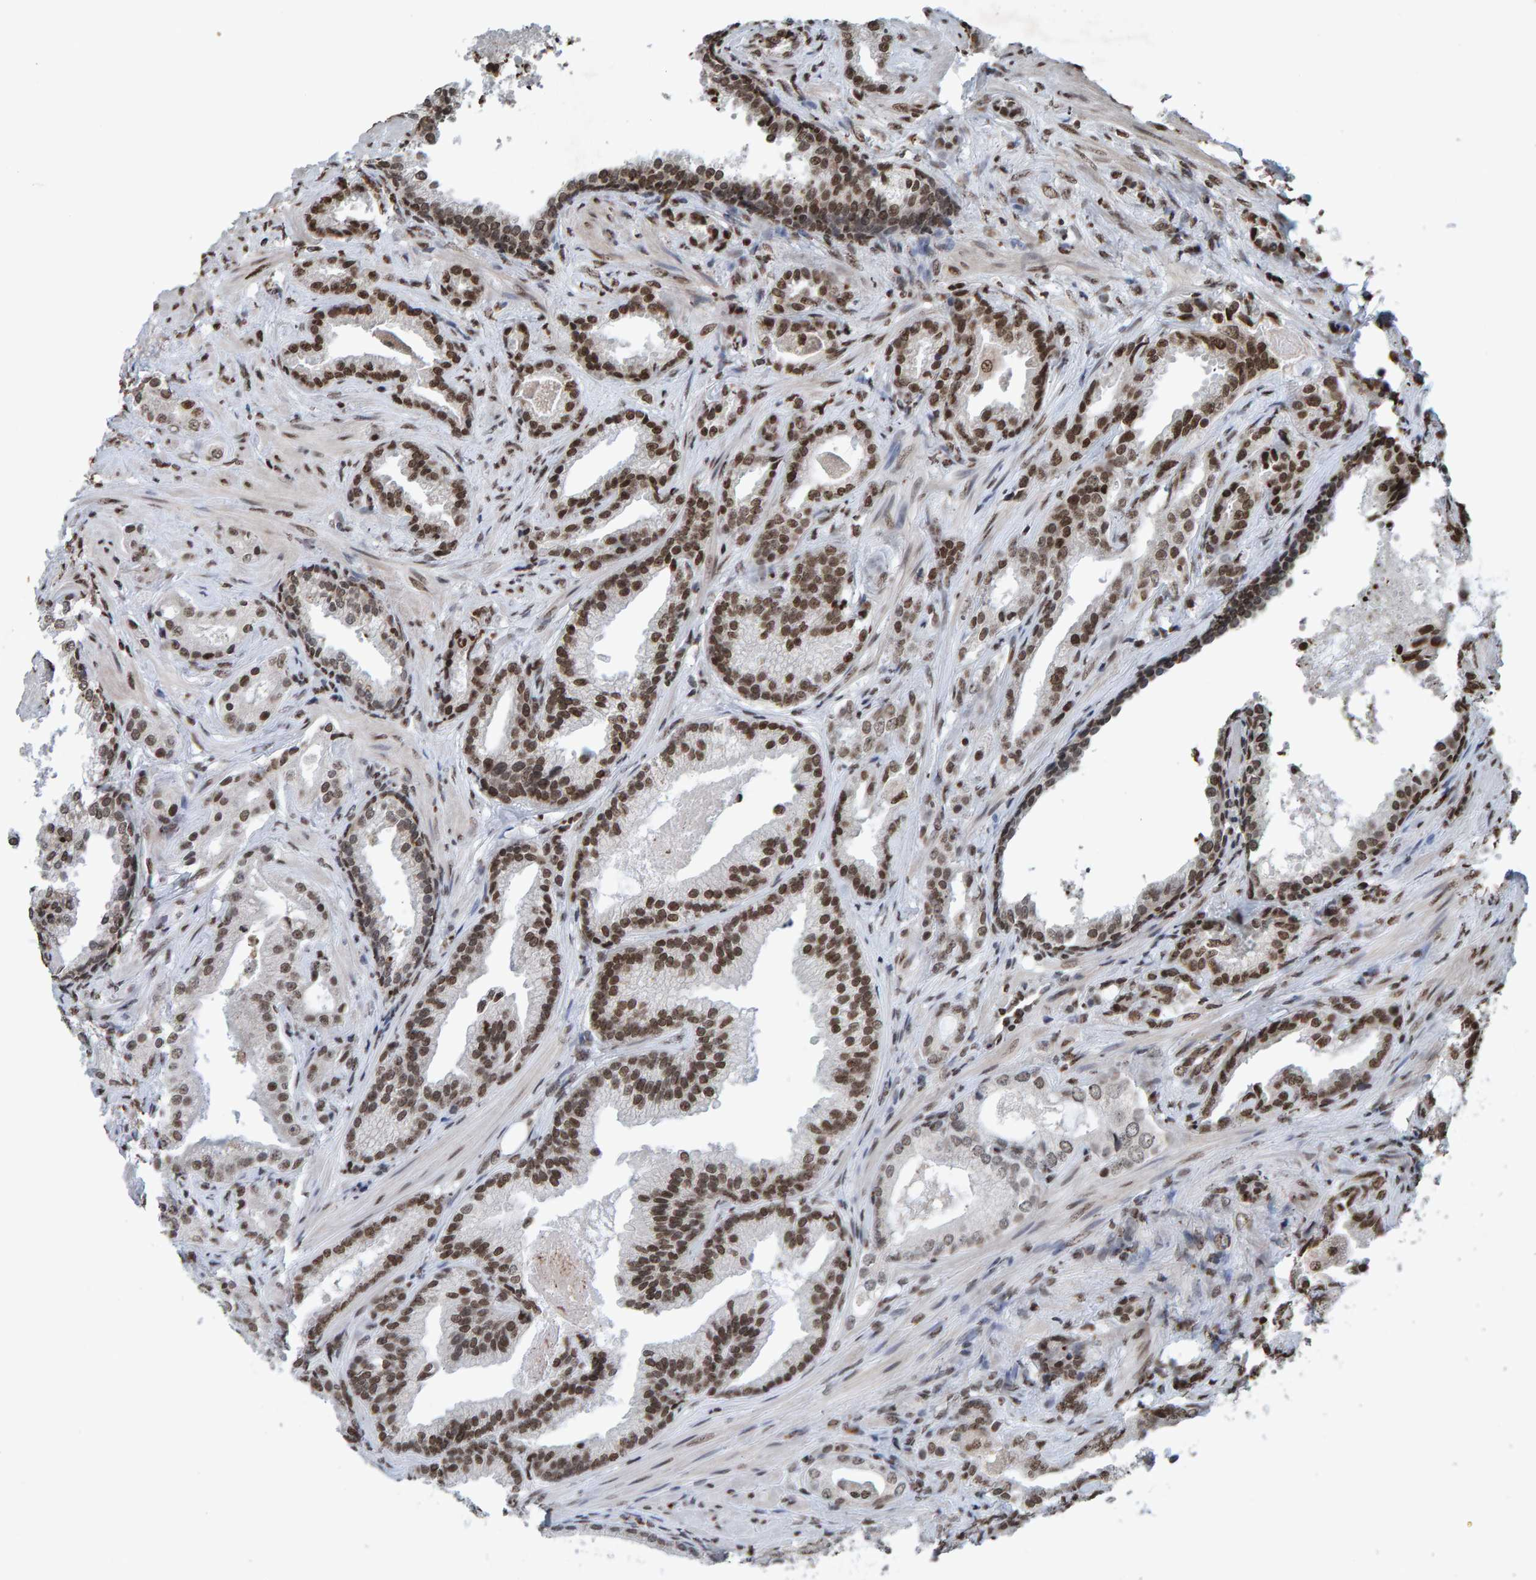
{"staining": {"intensity": "moderate", "quantity": ">75%", "location": "nuclear"}, "tissue": "prostate cancer", "cell_type": "Tumor cells", "image_type": "cancer", "snomed": [{"axis": "morphology", "description": "Adenocarcinoma, Low grade"}, {"axis": "topography", "description": "Prostate"}], "caption": "Immunohistochemical staining of prostate cancer (adenocarcinoma (low-grade)) shows medium levels of moderate nuclear protein staining in approximately >75% of tumor cells.", "gene": "H2AZ1", "patient": {"sex": "male", "age": 59}}